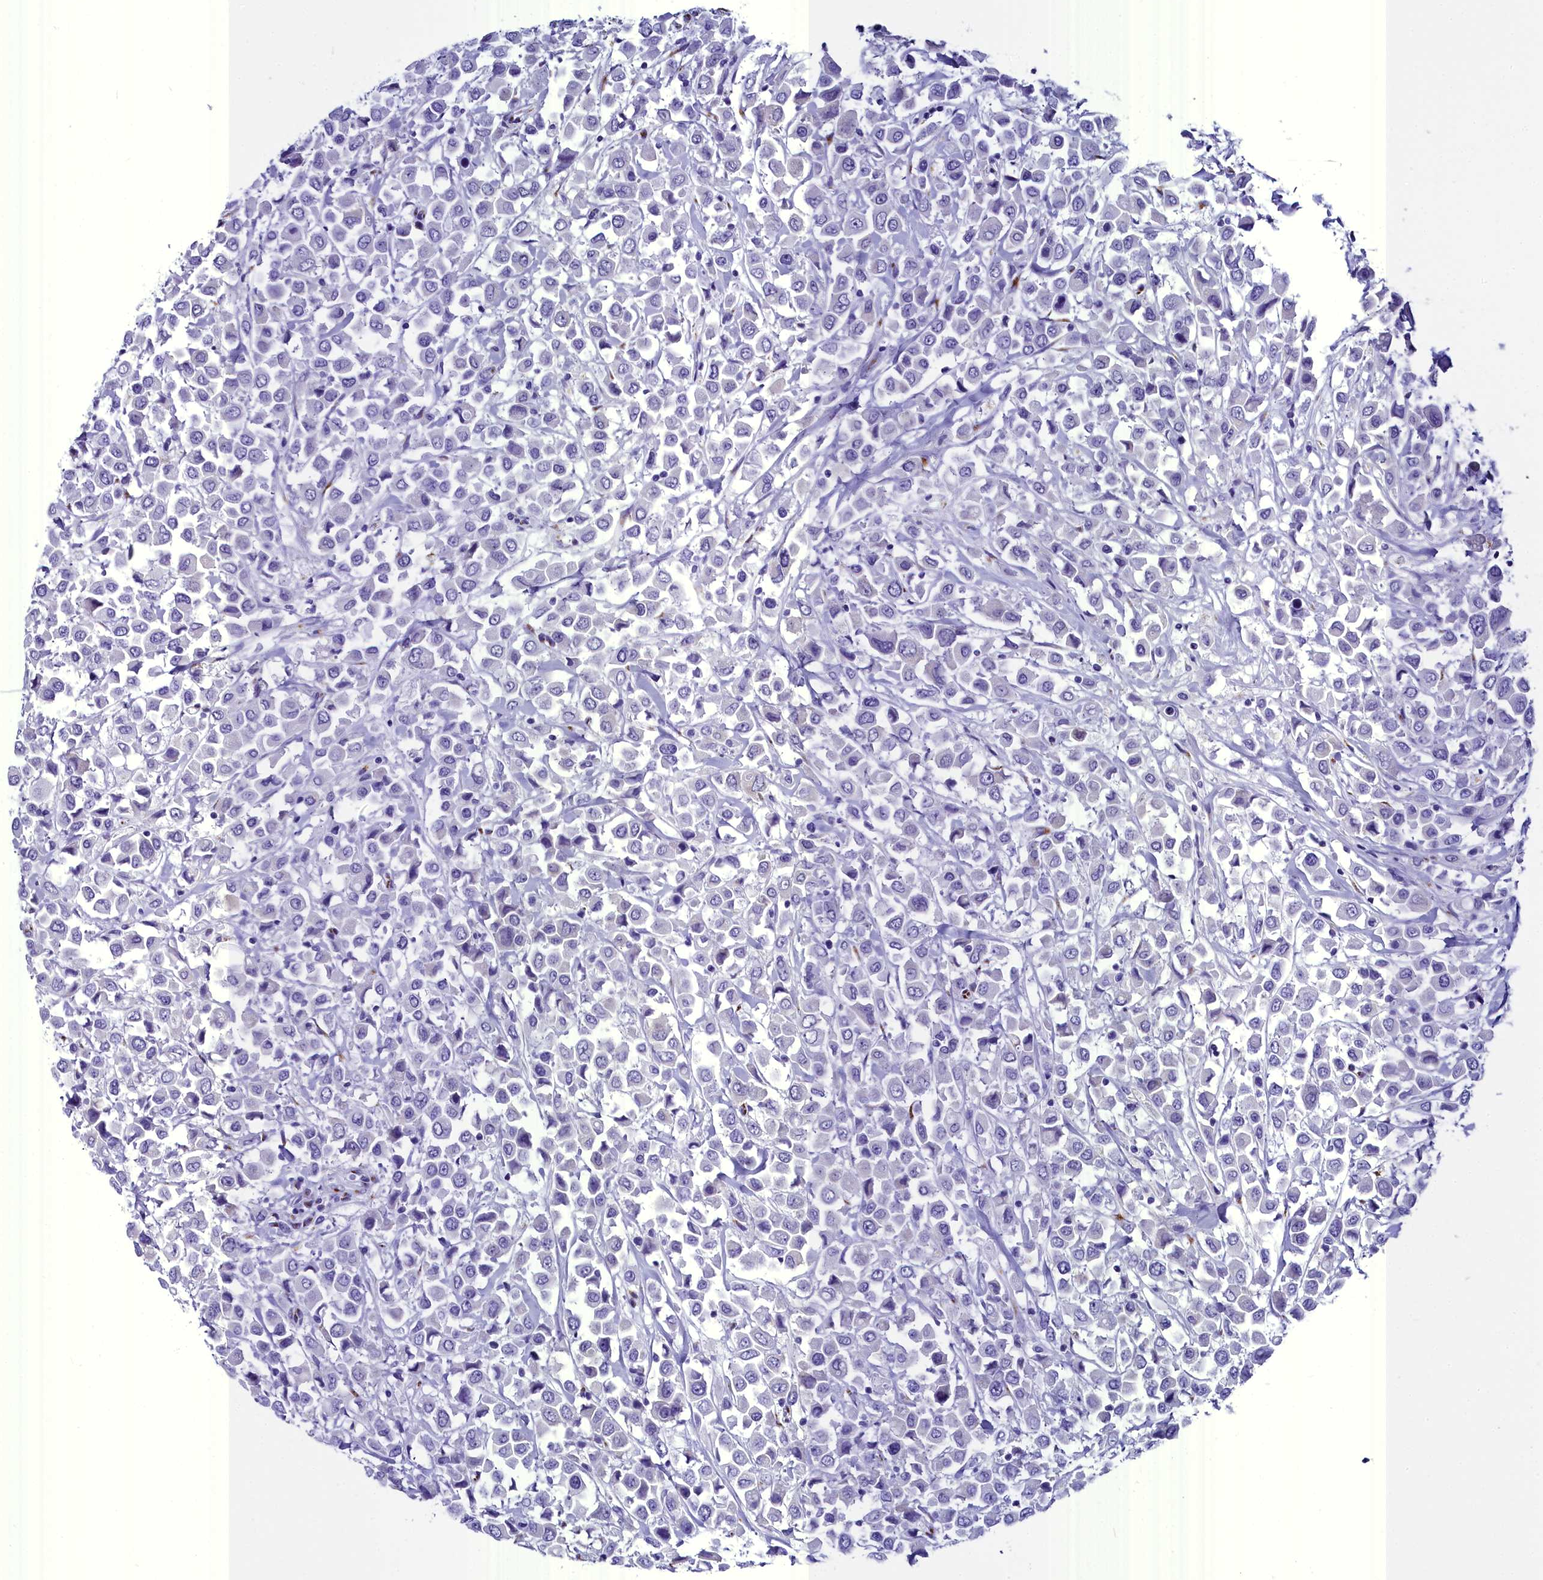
{"staining": {"intensity": "negative", "quantity": "none", "location": "none"}, "tissue": "breast cancer", "cell_type": "Tumor cells", "image_type": "cancer", "snomed": [{"axis": "morphology", "description": "Duct carcinoma"}, {"axis": "topography", "description": "Breast"}], "caption": "Micrograph shows no significant protein positivity in tumor cells of breast cancer (invasive ductal carcinoma).", "gene": "AP3B2", "patient": {"sex": "female", "age": 61}}